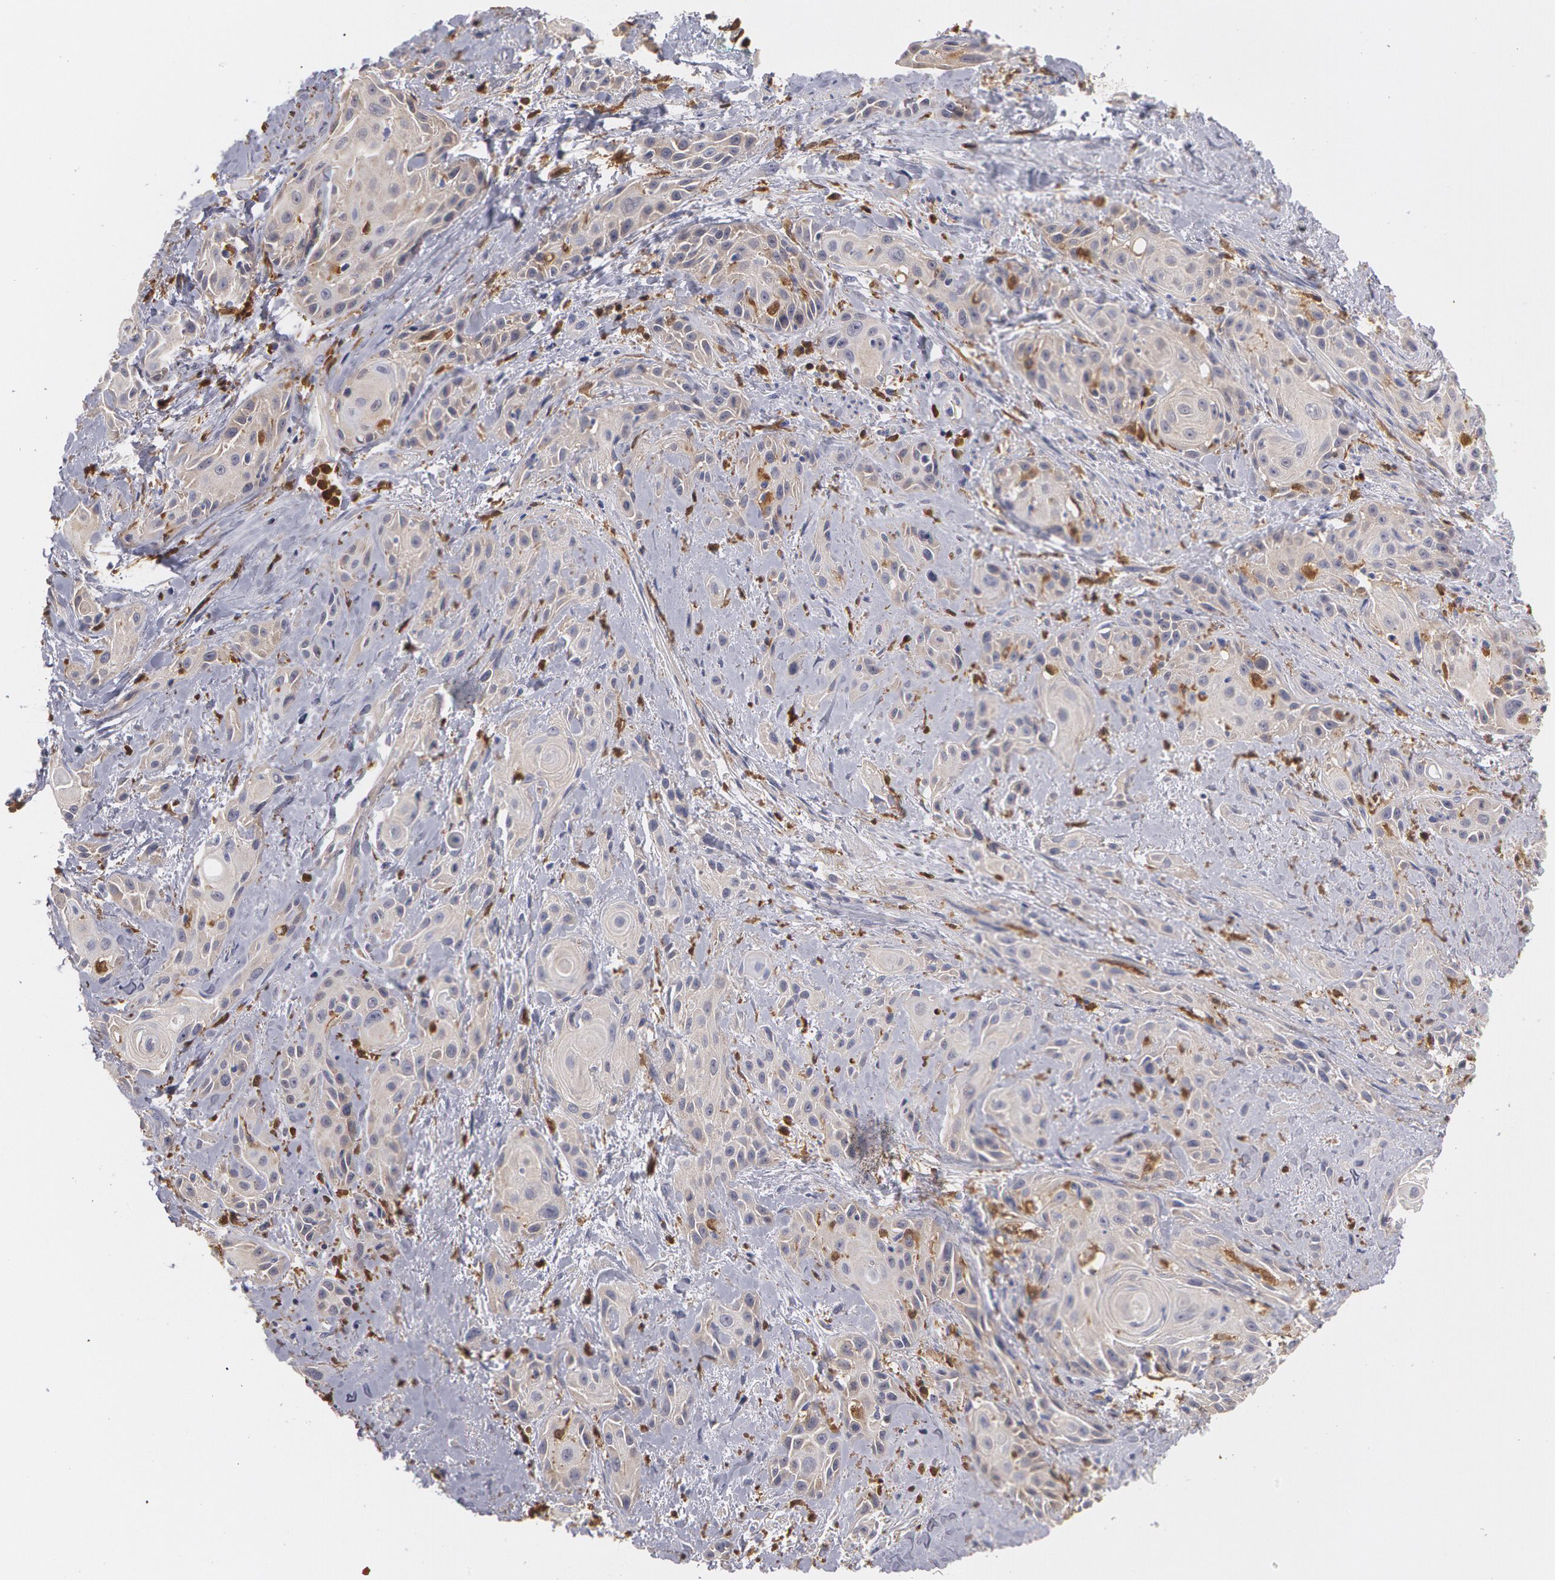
{"staining": {"intensity": "weak", "quantity": ">75%", "location": "cytoplasmic/membranous"}, "tissue": "skin cancer", "cell_type": "Tumor cells", "image_type": "cancer", "snomed": [{"axis": "morphology", "description": "Squamous cell carcinoma, NOS"}, {"axis": "topography", "description": "Skin"}, {"axis": "topography", "description": "Anal"}], "caption": "This photomicrograph demonstrates skin cancer stained with immunohistochemistry (IHC) to label a protein in brown. The cytoplasmic/membranous of tumor cells show weak positivity for the protein. Nuclei are counter-stained blue.", "gene": "SYK", "patient": {"sex": "male", "age": 64}}